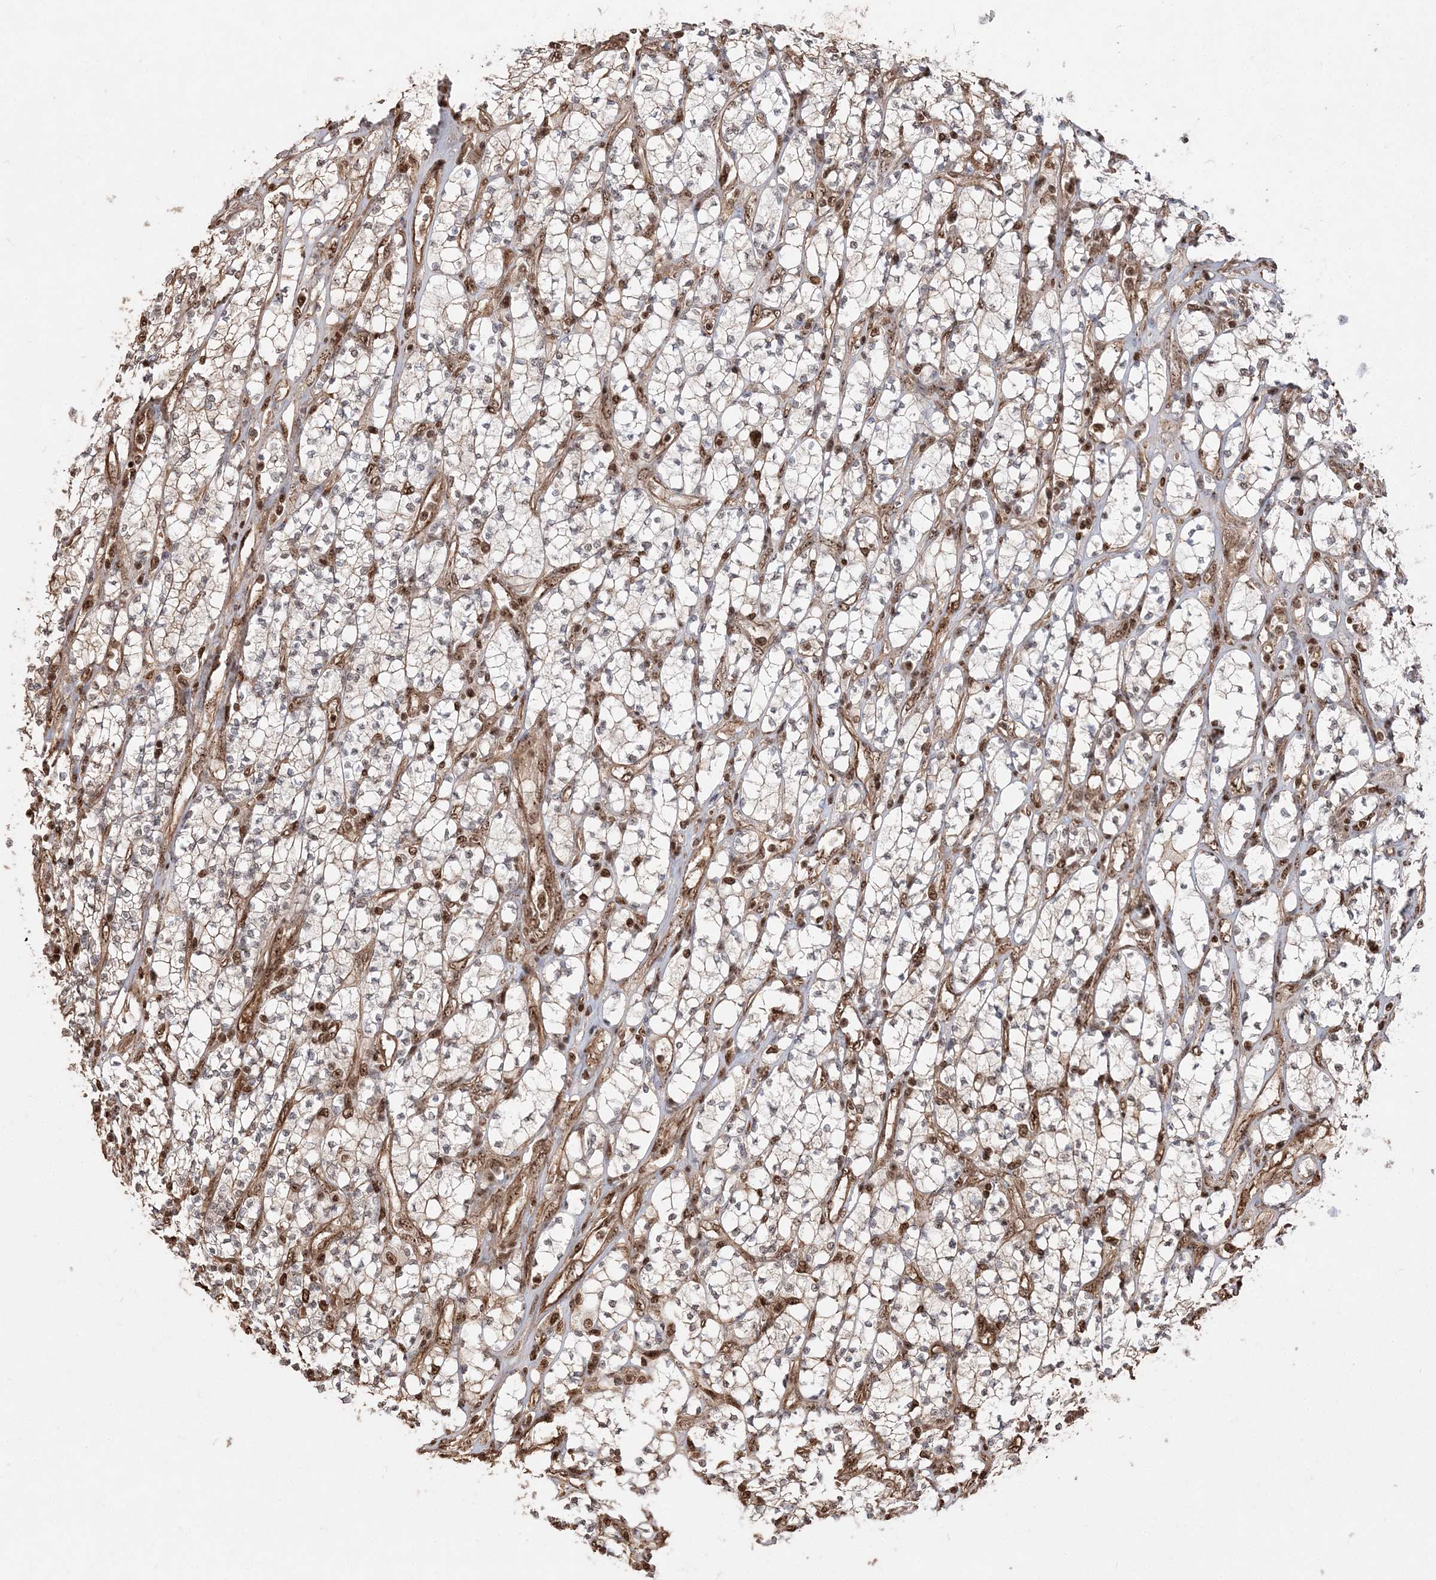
{"staining": {"intensity": "moderate", "quantity": "<25%", "location": "nuclear"}, "tissue": "renal cancer", "cell_type": "Tumor cells", "image_type": "cancer", "snomed": [{"axis": "morphology", "description": "Adenocarcinoma, NOS"}, {"axis": "topography", "description": "Kidney"}], "caption": "IHC histopathology image of human renal adenocarcinoma stained for a protein (brown), which demonstrates low levels of moderate nuclear staining in approximately <25% of tumor cells.", "gene": "RBM17", "patient": {"sex": "male", "age": 77}}